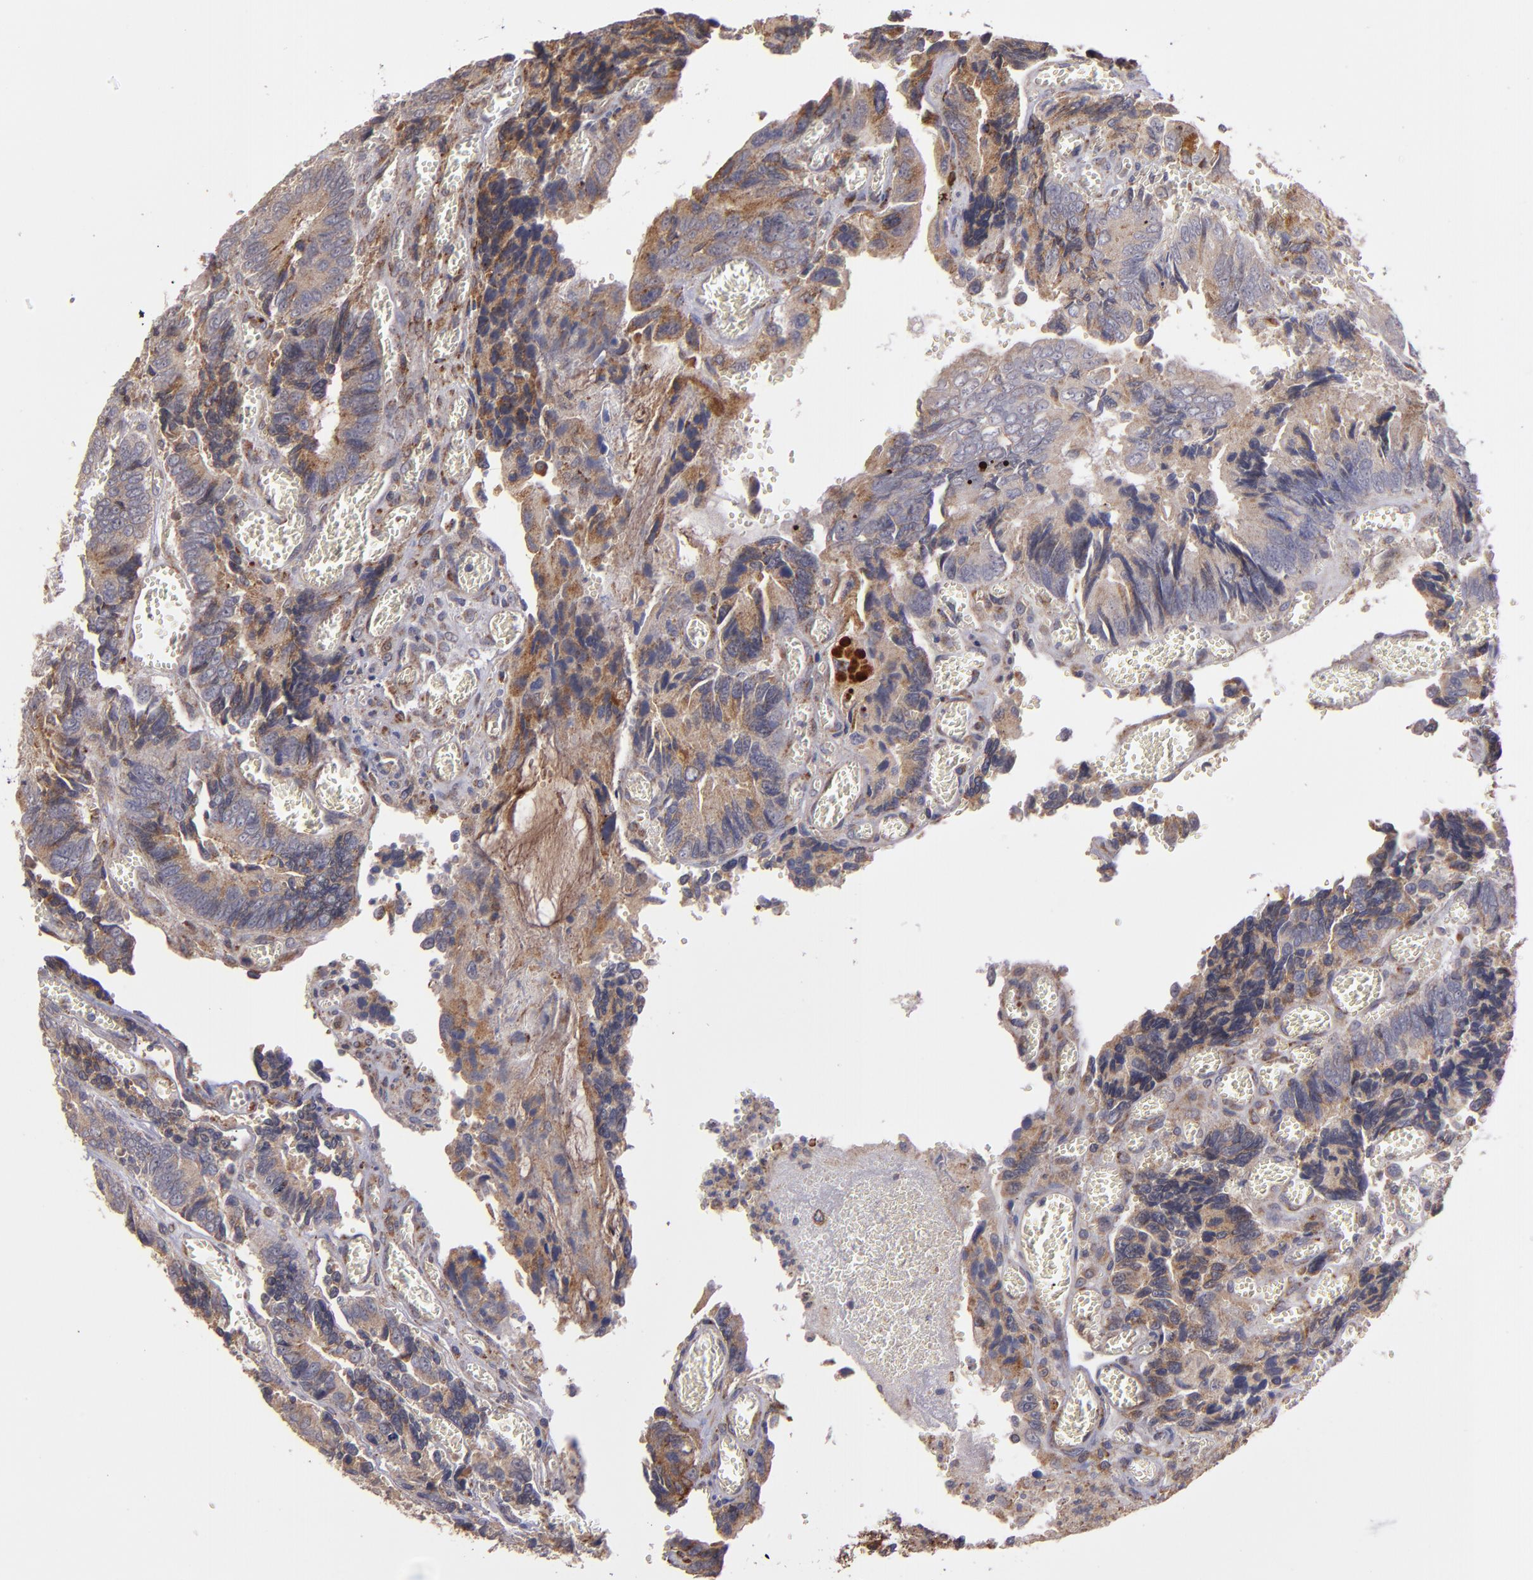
{"staining": {"intensity": "weak", "quantity": ">75%", "location": "cytoplasmic/membranous"}, "tissue": "colorectal cancer", "cell_type": "Tumor cells", "image_type": "cancer", "snomed": [{"axis": "morphology", "description": "Adenocarcinoma, NOS"}, {"axis": "topography", "description": "Colon"}], "caption": "A low amount of weak cytoplasmic/membranous staining is present in approximately >75% of tumor cells in colorectal cancer tissue.", "gene": "IFIH1", "patient": {"sex": "male", "age": 72}}